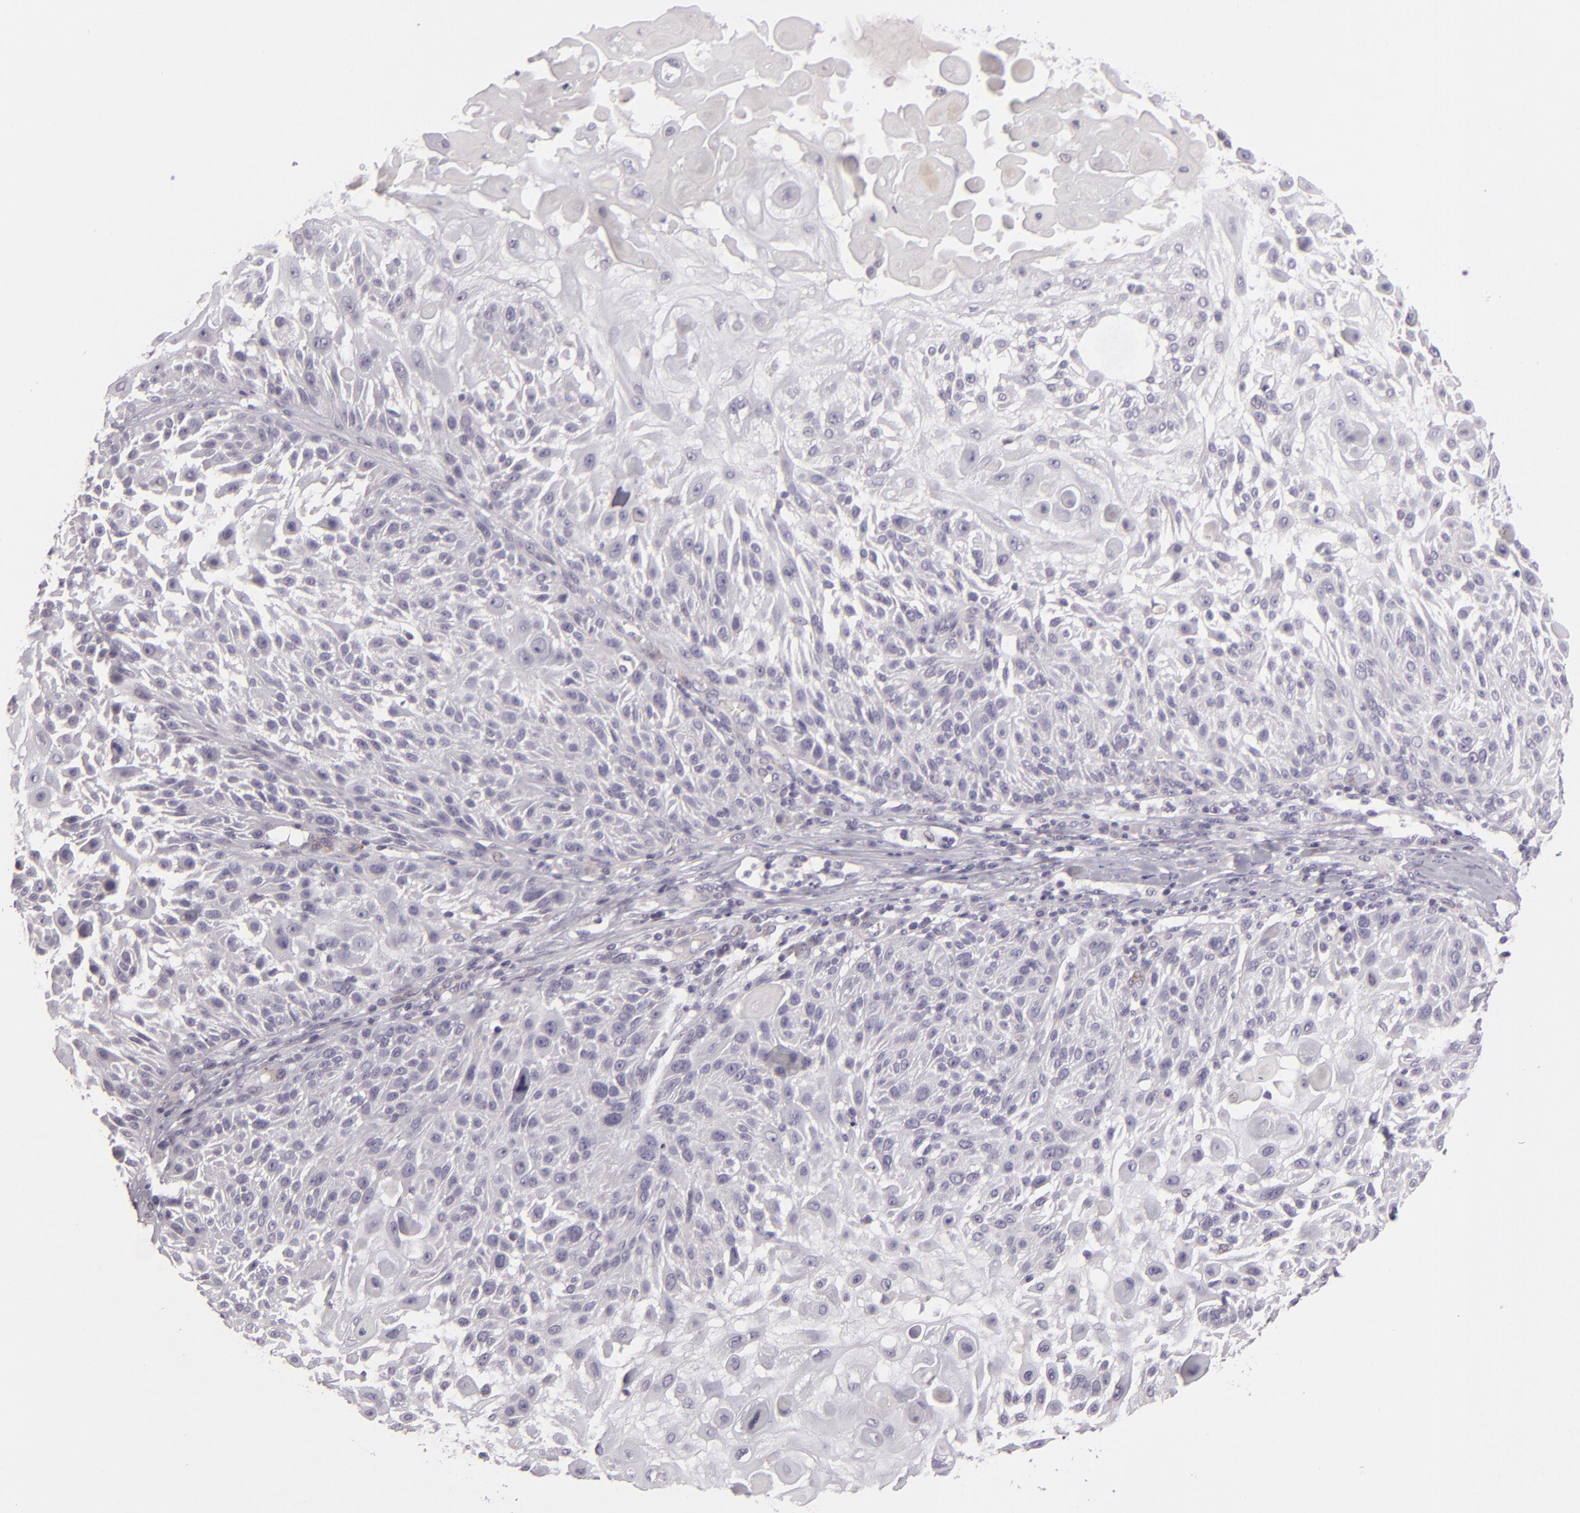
{"staining": {"intensity": "negative", "quantity": "none", "location": "none"}, "tissue": "skin cancer", "cell_type": "Tumor cells", "image_type": "cancer", "snomed": [{"axis": "morphology", "description": "Squamous cell carcinoma, NOS"}, {"axis": "topography", "description": "Skin"}], "caption": "DAB (3,3'-diaminobenzidine) immunohistochemical staining of human skin cancer (squamous cell carcinoma) reveals no significant positivity in tumor cells. The staining was performed using DAB (3,3'-diaminobenzidine) to visualize the protein expression in brown, while the nuclei were stained in blue with hematoxylin (Magnification: 20x).", "gene": "EGFL6", "patient": {"sex": "female", "age": 89}}